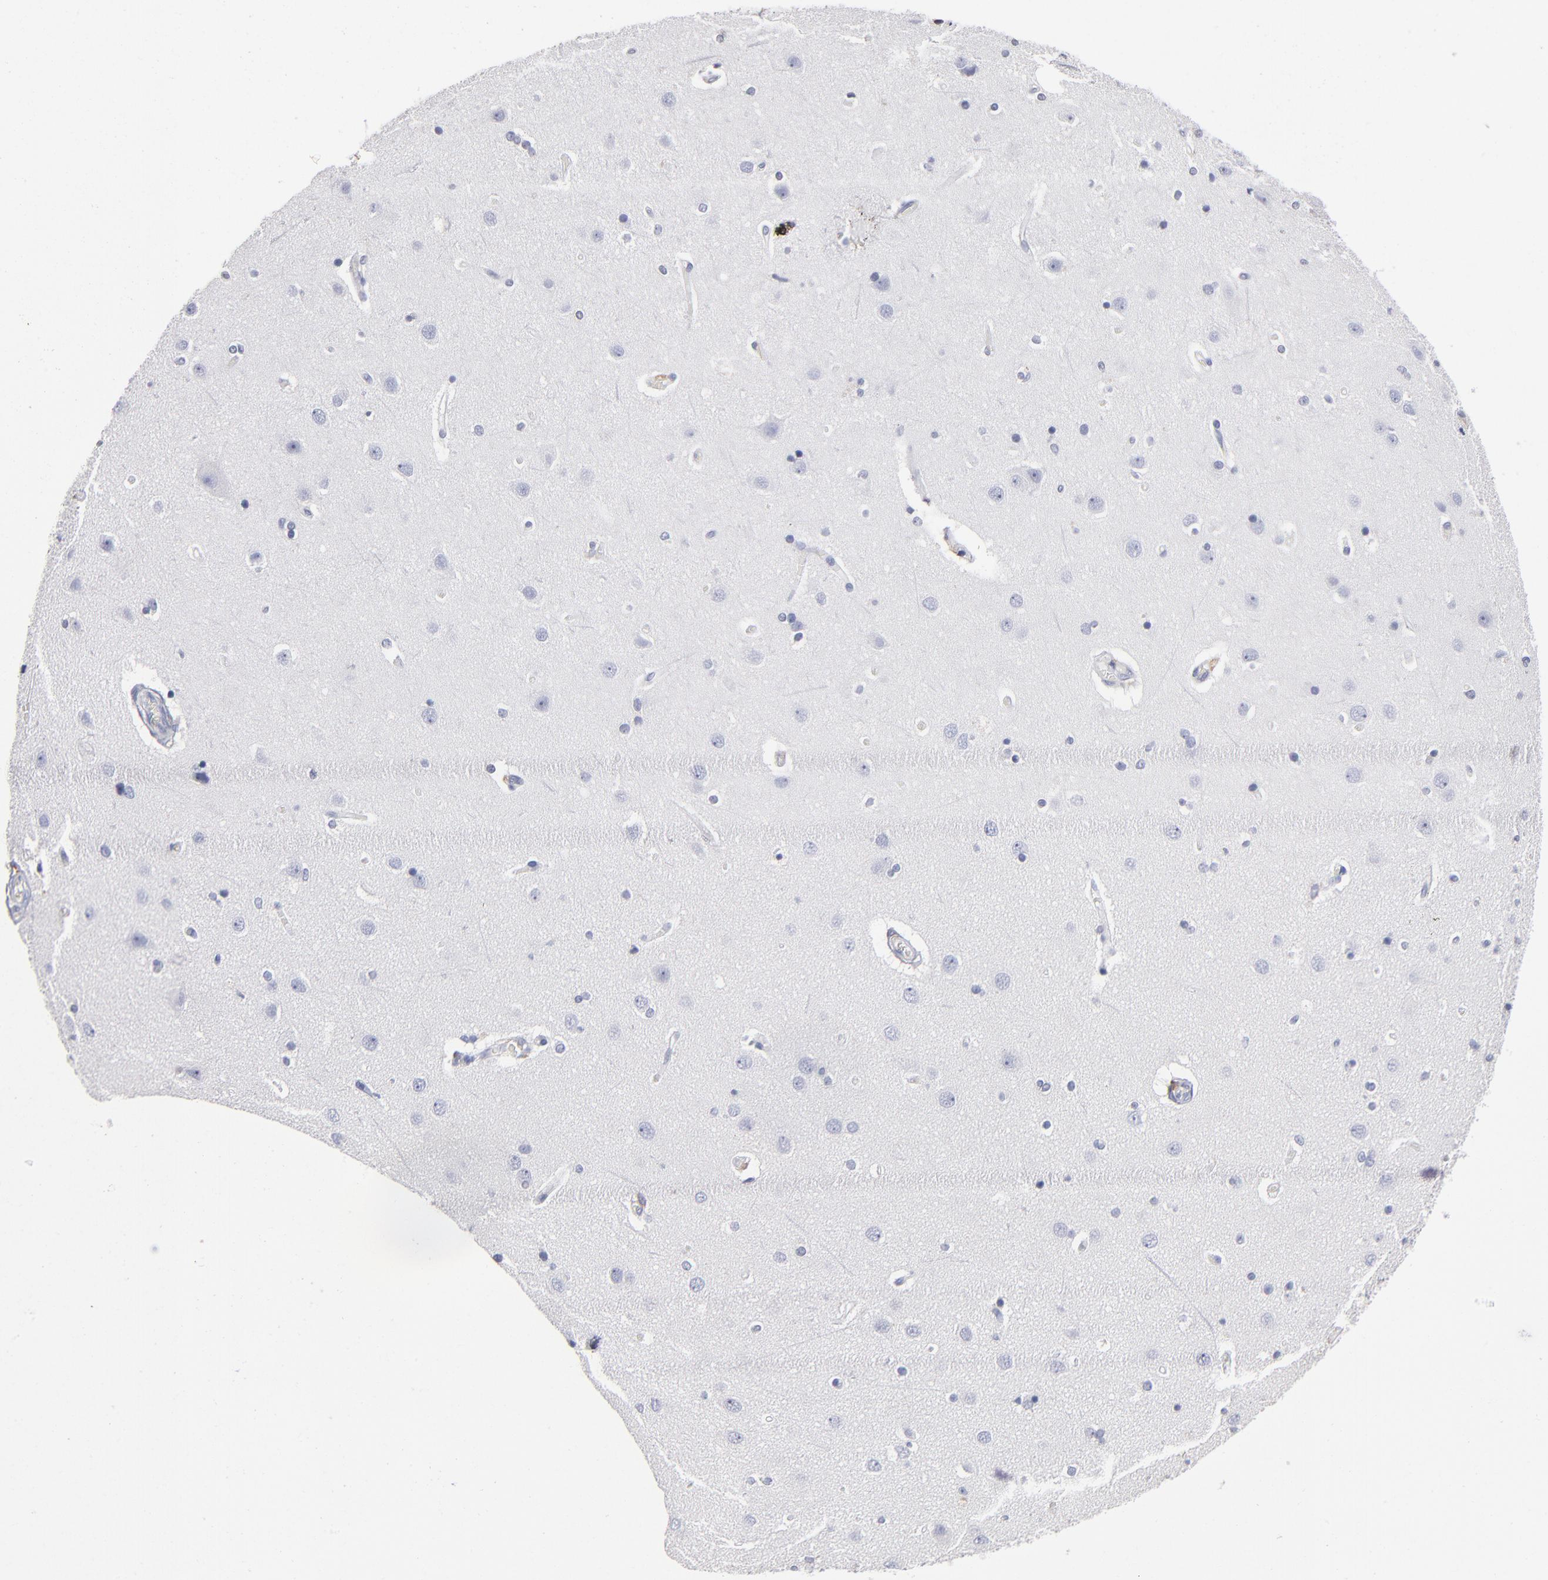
{"staining": {"intensity": "negative", "quantity": "none", "location": "none"}, "tissue": "cerebral cortex", "cell_type": "Endothelial cells", "image_type": "normal", "snomed": [{"axis": "morphology", "description": "Normal tissue, NOS"}, {"axis": "topography", "description": "Cerebral cortex"}], "caption": "Cerebral cortex was stained to show a protein in brown. There is no significant staining in endothelial cells. (DAB immunohistochemistry (IHC) with hematoxylin counter stain).", "gene": "CD180", "patient": {"sex": "female", "age": 54}}